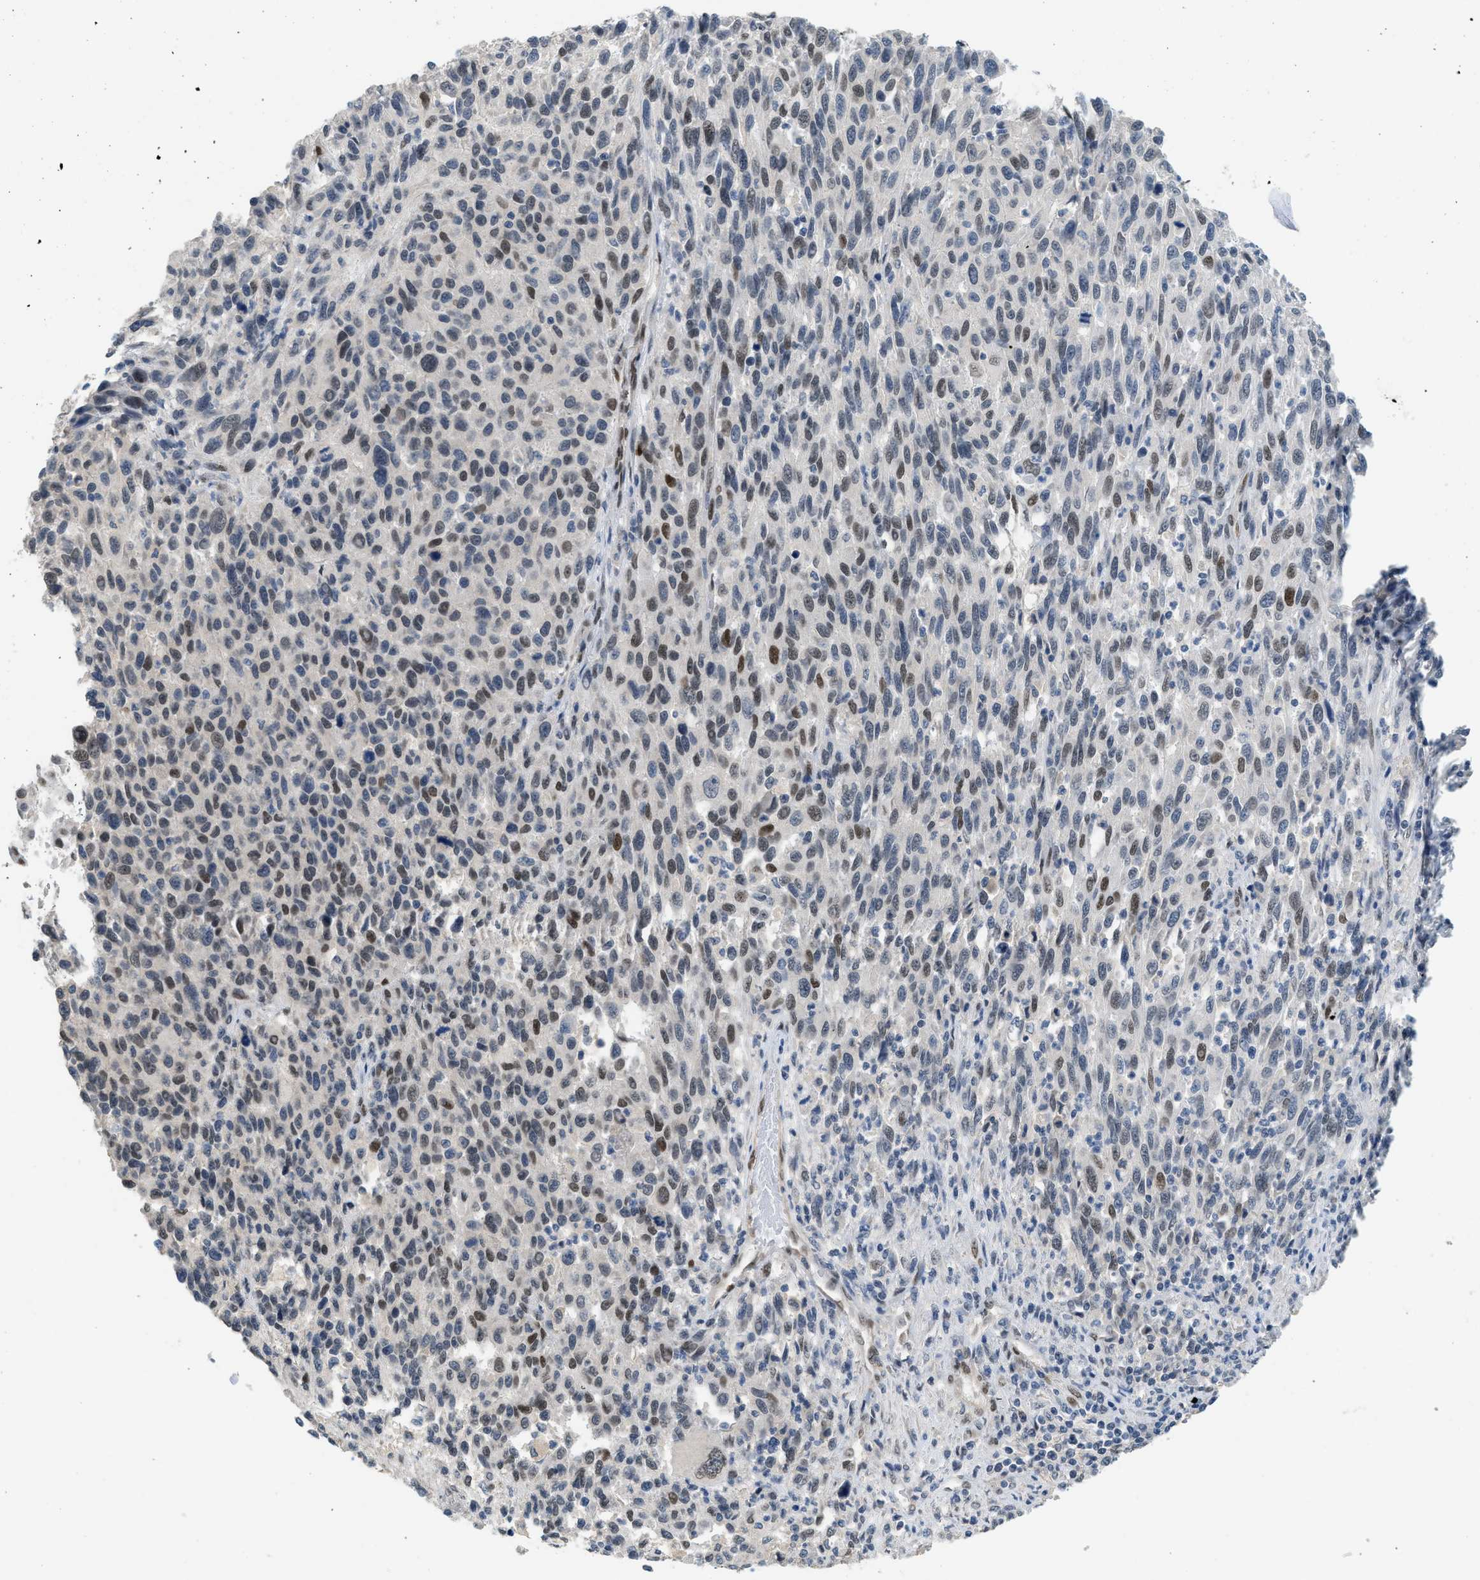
{"staining": {"intensity": "moderate", "quantity": "25%-75%", "location": "nuclear"}, "tissue": "melanoma", "cell_type": "Tumor cells", "image_type": "cancer", "snomed": [{"axis": "morphology", "description": "Malignant melanoma, Metastatic site"}, {"axis": "topography", "description": "Lymph node"}], "caption": "Melanoma tissue displays moderate nuclear expression in about 25%-75% of tumor cells", "gene": "ZBTB20", "patient": {"sex": "male", "age": 61}}